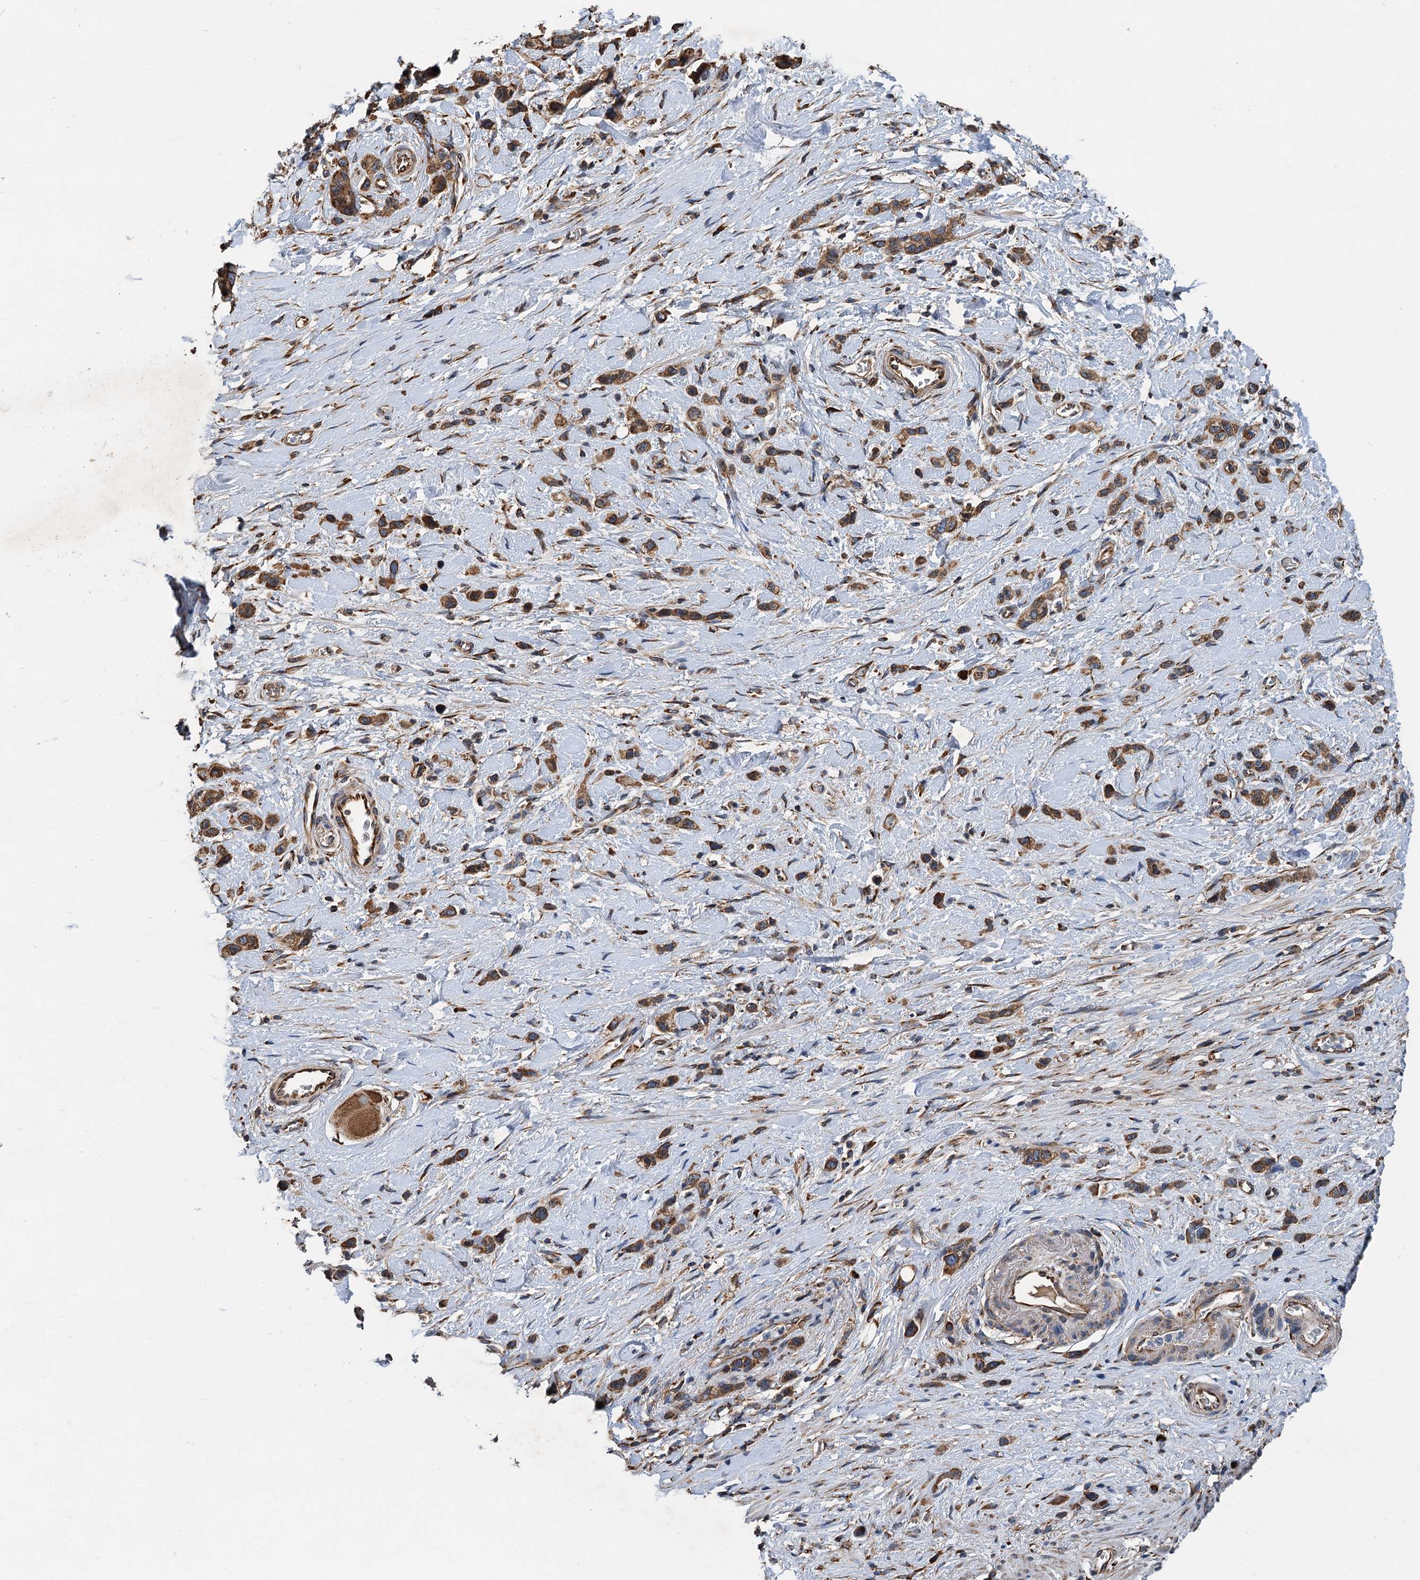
{"staining": {"intensity": "moderate", "quantity": ">75%", "location": "cytoplasmic/membranous"}, "tissue": "stomach cancer", "cell_type": "Tumor cells", "image_type": "cancer", "snomed": [{"axis": "morphology", "description": "Adenocarcinoma, NOS"}, {"axis": "morphology", "description": "Adenocarcinoma, High grade"}, {"axis": "topography", "description": "Stomach, upper"}, {"axis": "topography", "description": "Stomach, lower"}], "caption": "Protein expression by immunohistochemistry (IHC) reveals moderate cytoplasmic/membranous expression in approximately >75% of tumor cells in stomach cancer (high-grade adenocarcinoma).", "gene": "LINS1", "patient": {"sex": "female", "age": 65}}